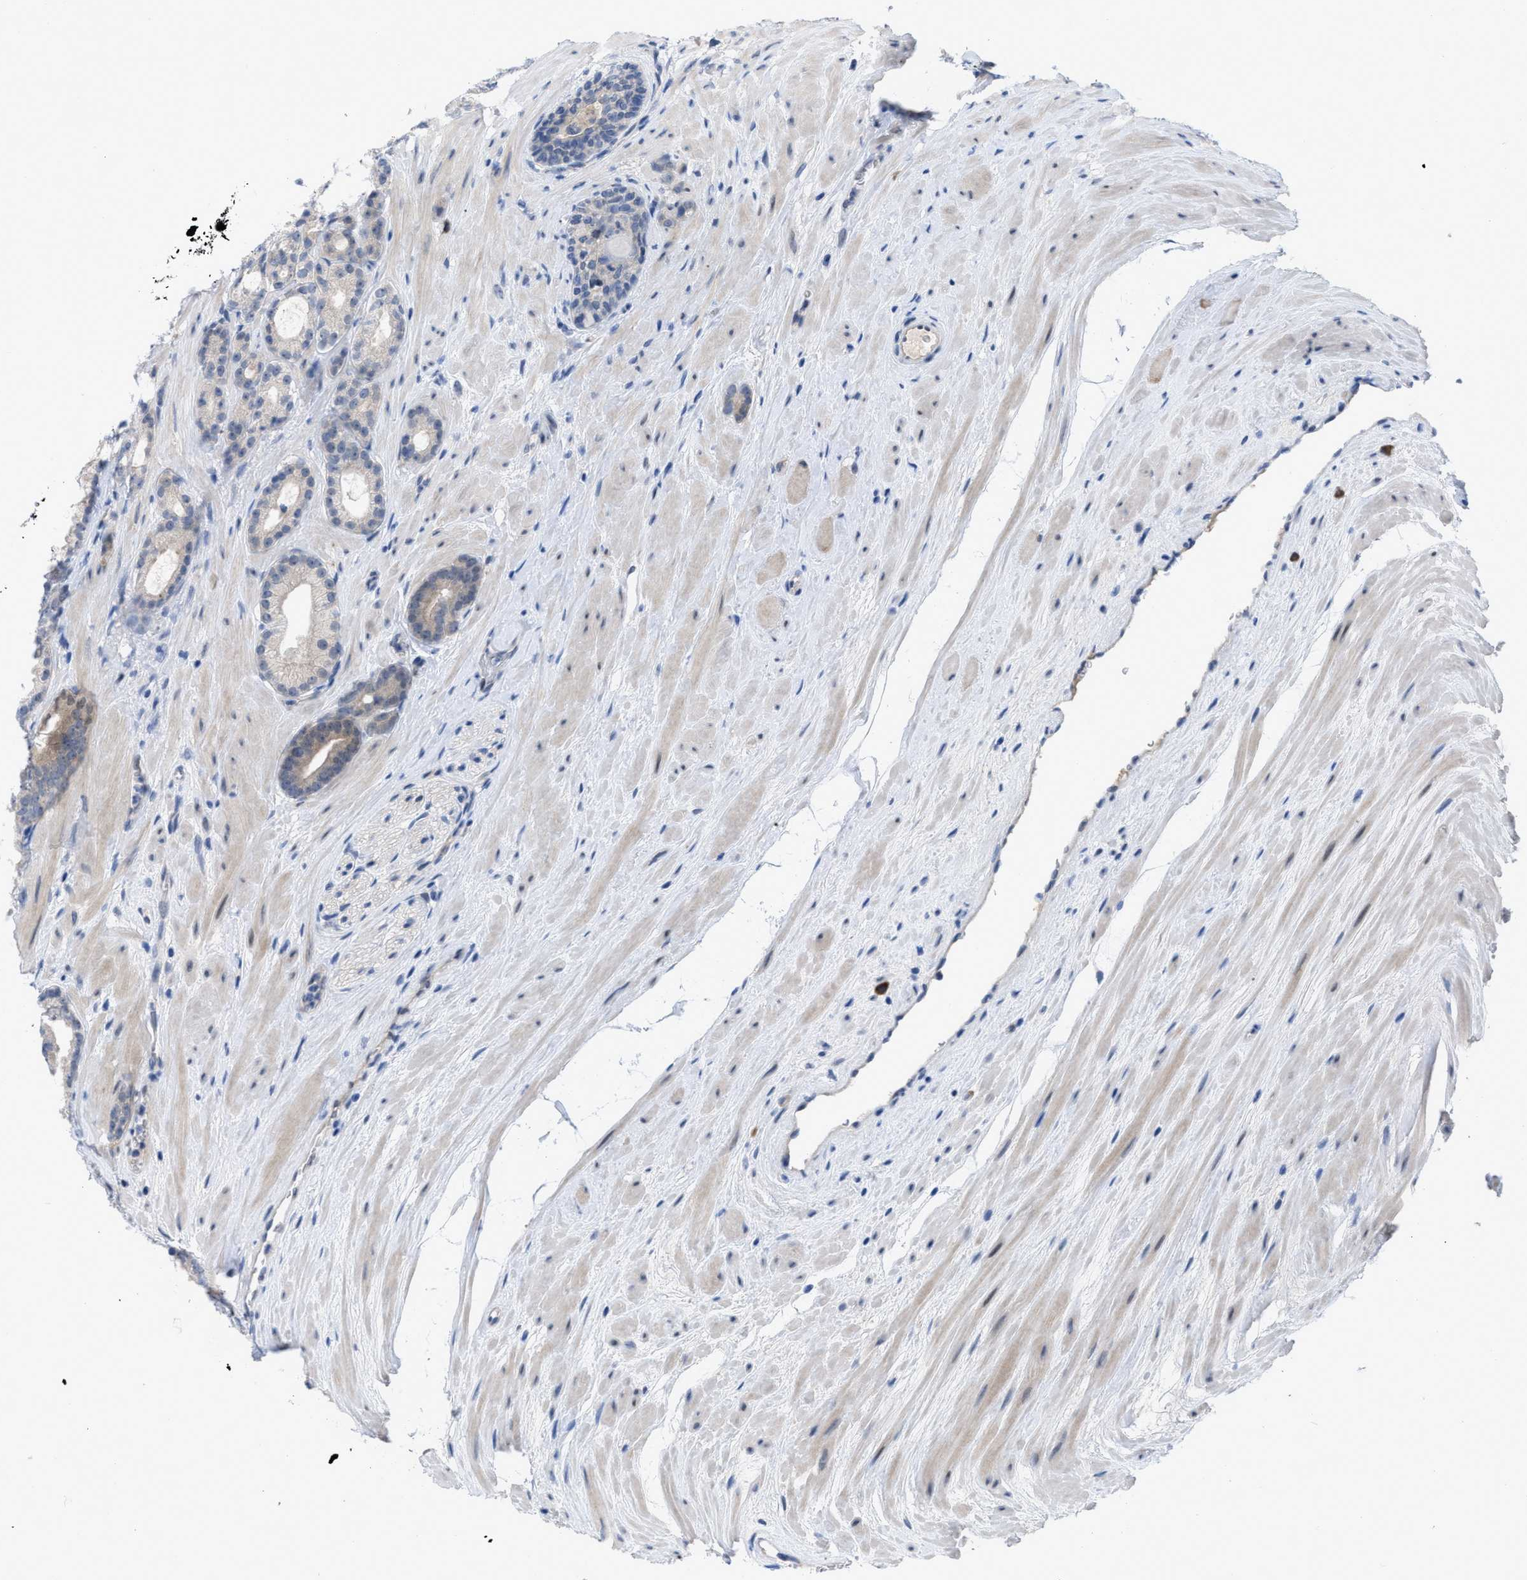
{"staining": {"intensity": "negative", "quantity": "none", "location": "none"}, "tissue": "prostate cancer", "cell_type": "Tumor cells", "image_type": "cancer", "snomed": [{"axis": "morphology", "description": "Adenocarcinoma, High grade"}, {"axis": "topography", "description": "Prostate"}], "caption": "This image is of prostate cancer (high-grade adenocarcinoma) stained with IHC to label a protein in brown with the nuclei are counter-stained blue. There is no expression in tumor cells. The staining was performed using DAB to visualize the protein expression in brown, while the nuclei were stained in blue with hematoxylin (Magnification: 20x).", "gene": "IL17RE", "patient": {"sex": "male", "age": 60}}